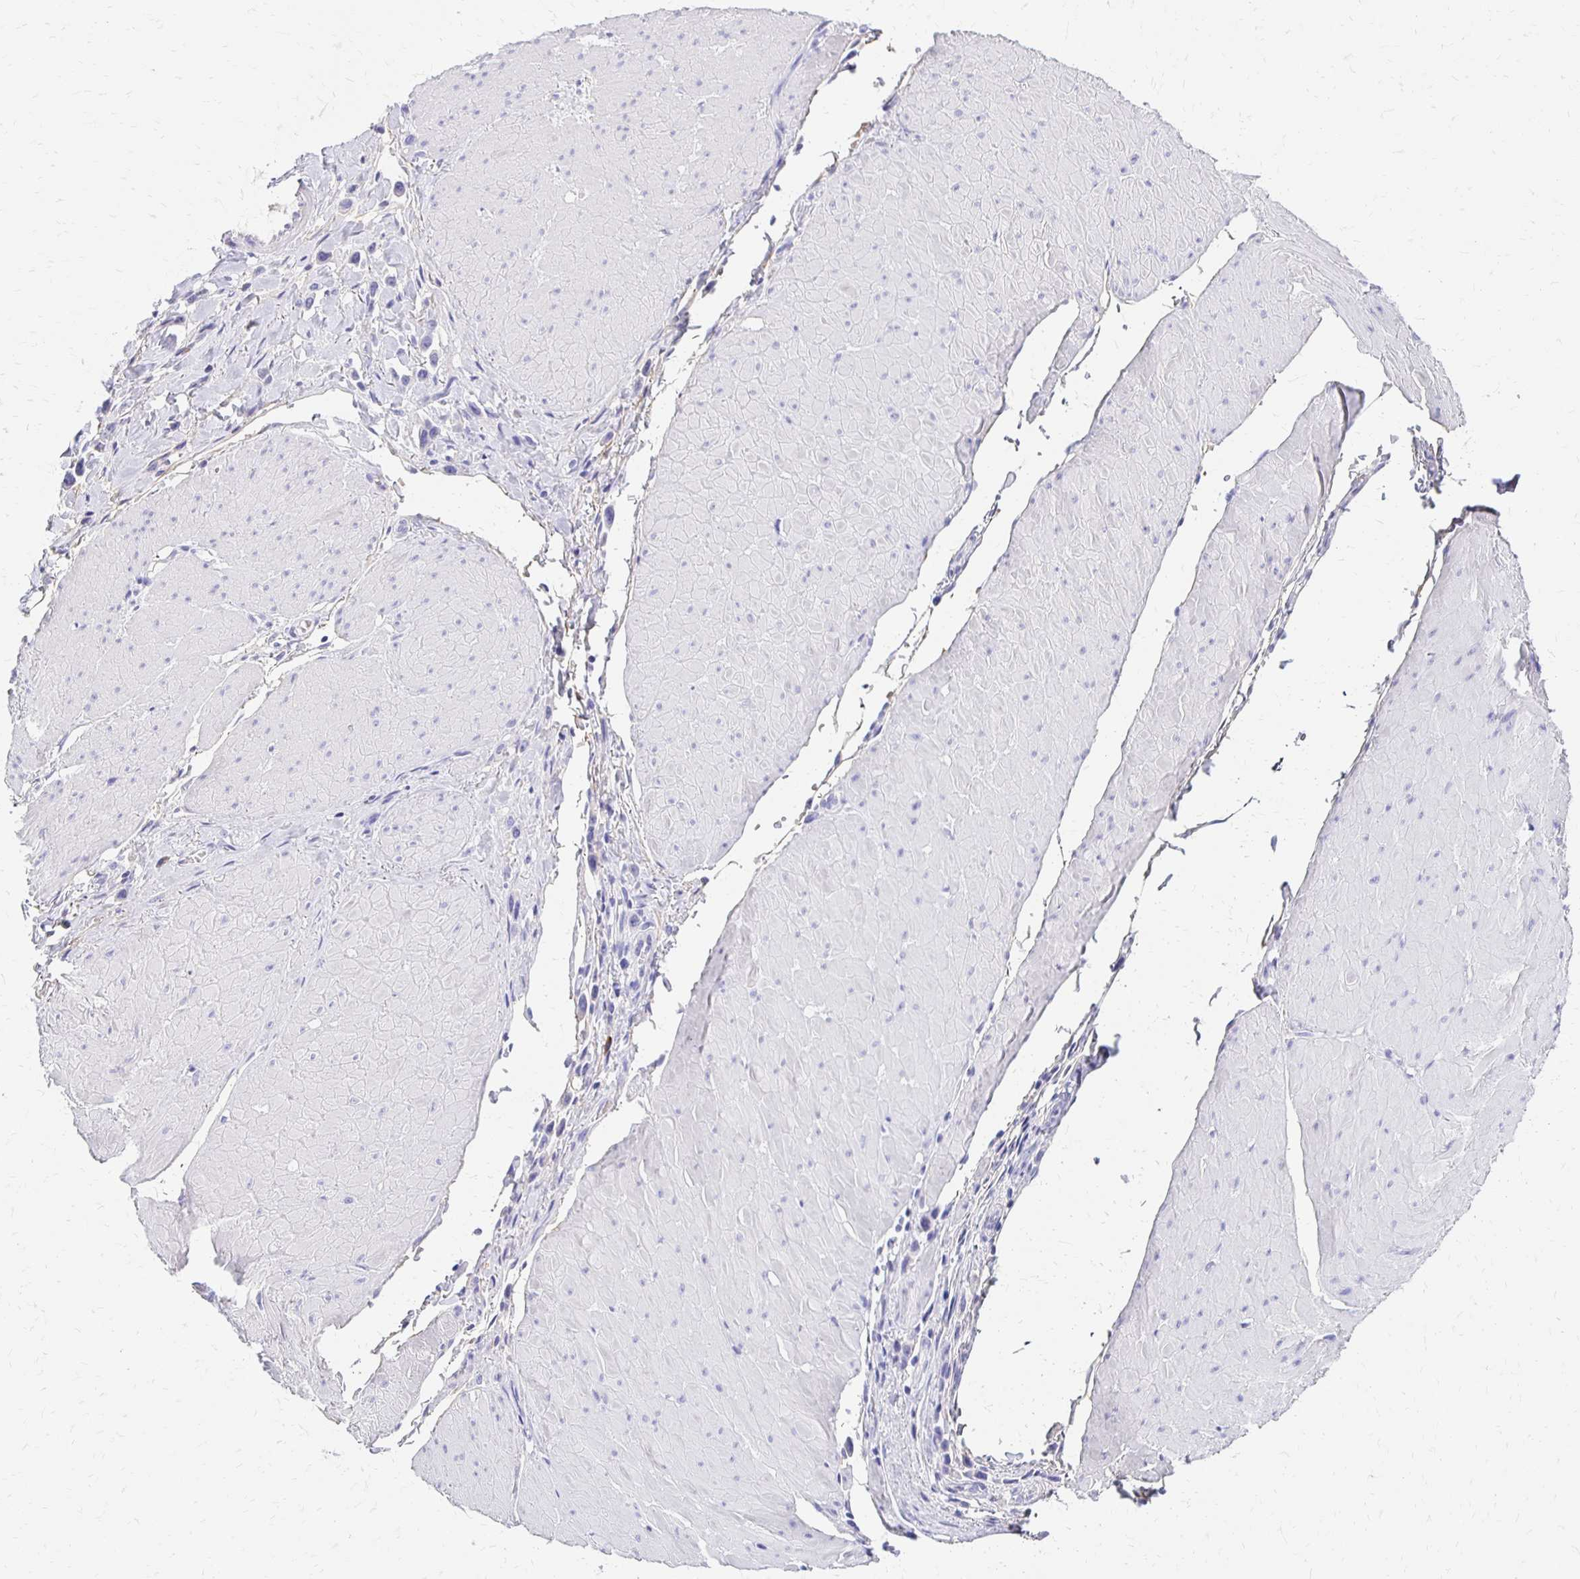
{"staining": {"intensity": "negative", "quantity": "none", "location": "none"}, "tissue": "stomach cancer", "cell_type": "Tumor cells", "image_type": "cancer", "snomed": [{"axis": "morphology", "description": "Adenocarcinoma, NOS"}, {"axis": "topography", "description": "Stomach"}], "caption": "Tumor cells are negative for brown protein staining in stomach cancer. (DAB (3,3'-diaminobenzidine) immunohistochemistry (IHC) visualized using brightfield microscopy, high magnification).", "gene": "FNTB", "patient": {"sex": "male", "age": 47}}